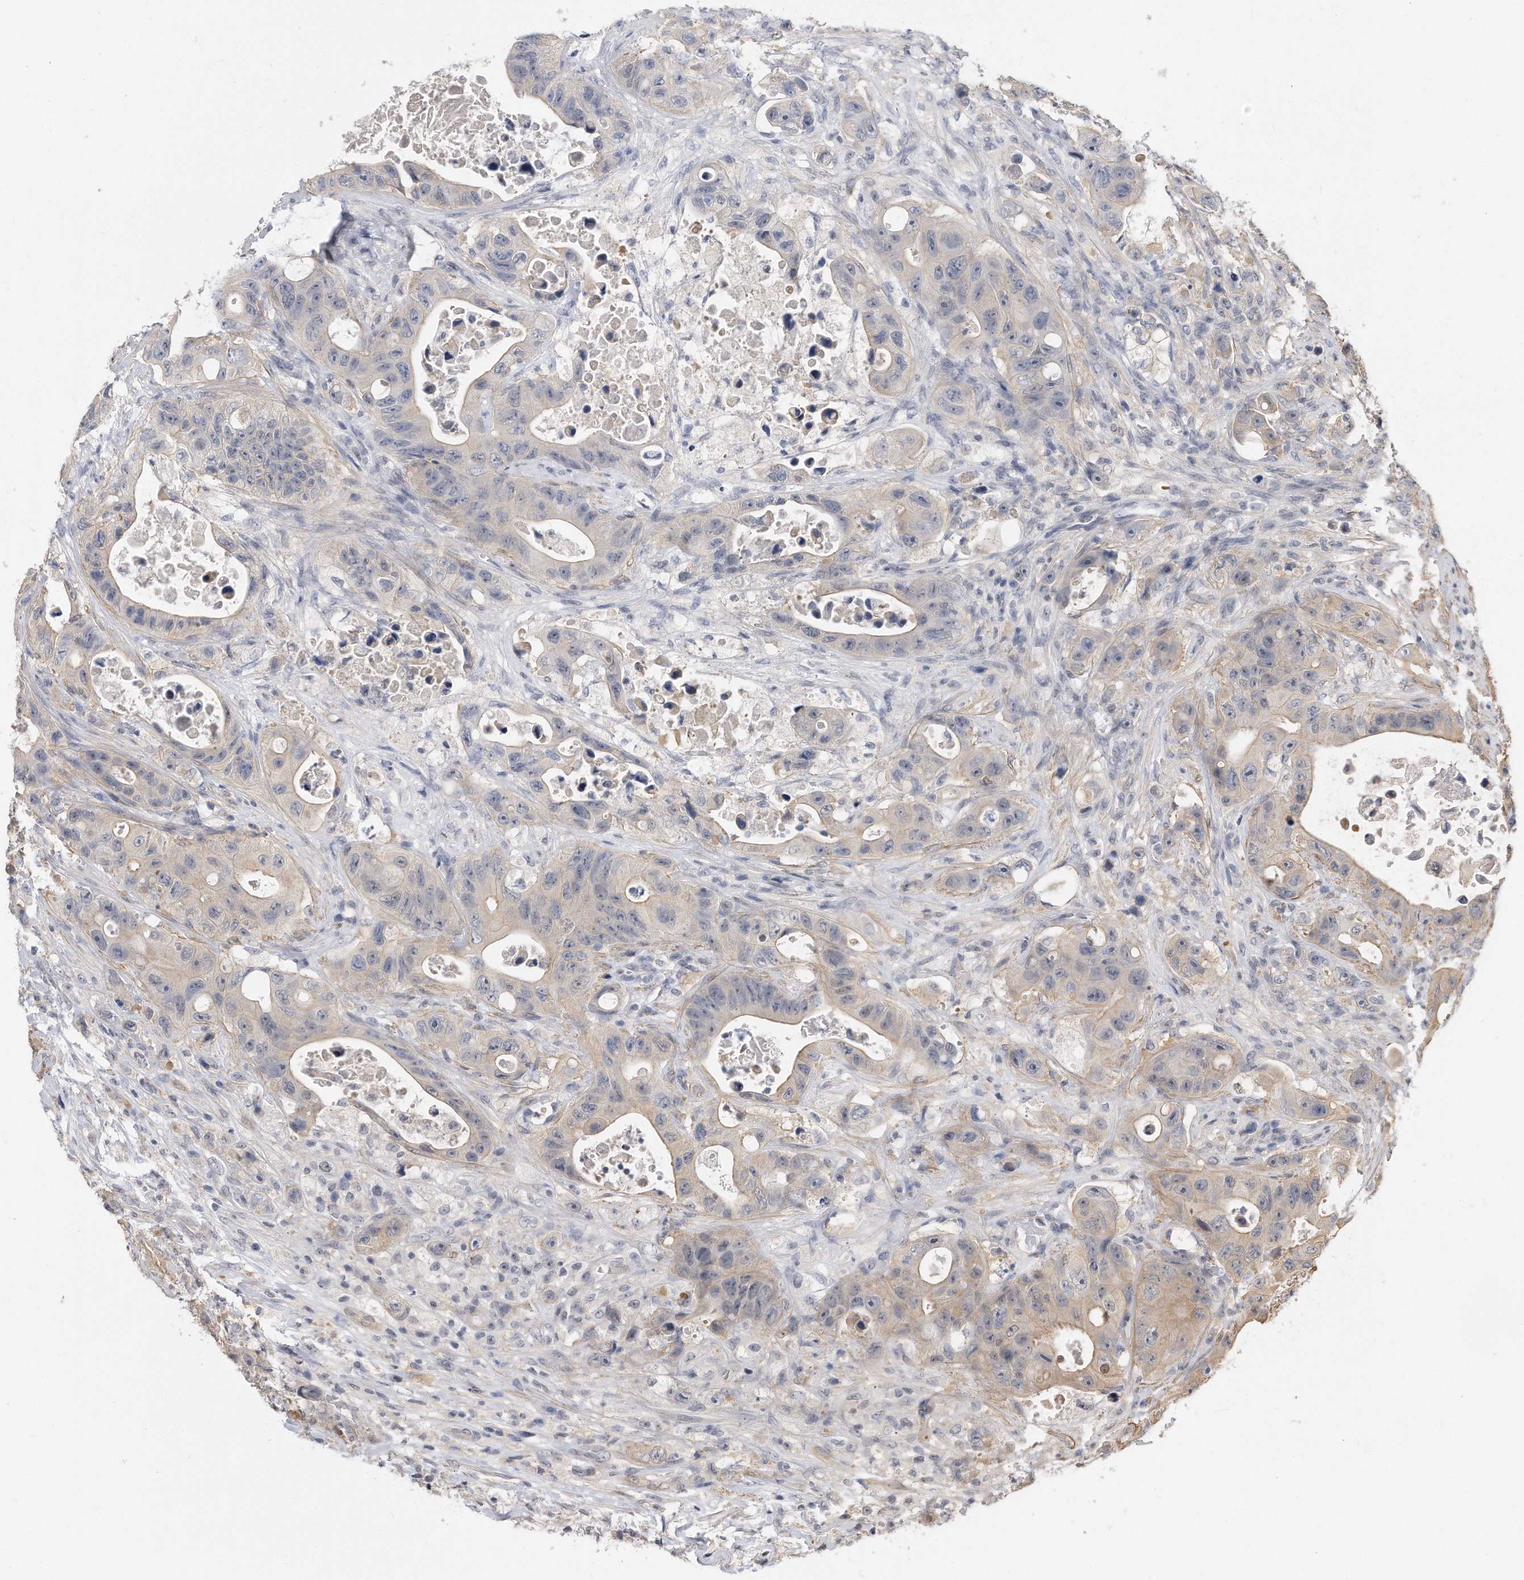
{"staining": {"intensity": "weak", "quantity": "<25%", "location": "cytoplasmic/membranous"}, "tissue": "colorectal cancer", "cell_type": "Tumor cells", "image_type": "cancer", "snomed": [{"axis": "morphology", "description": "Adenocarcinoma, NOS"}, {"axis": "topography", "description": "Colon"}], "caption": "DAB immunohistochemical staining of human colorectal cancer displays no significant expression in tumor cells.", "gene": "TCP1", "patient": {"sex": "female", "age": 46}}